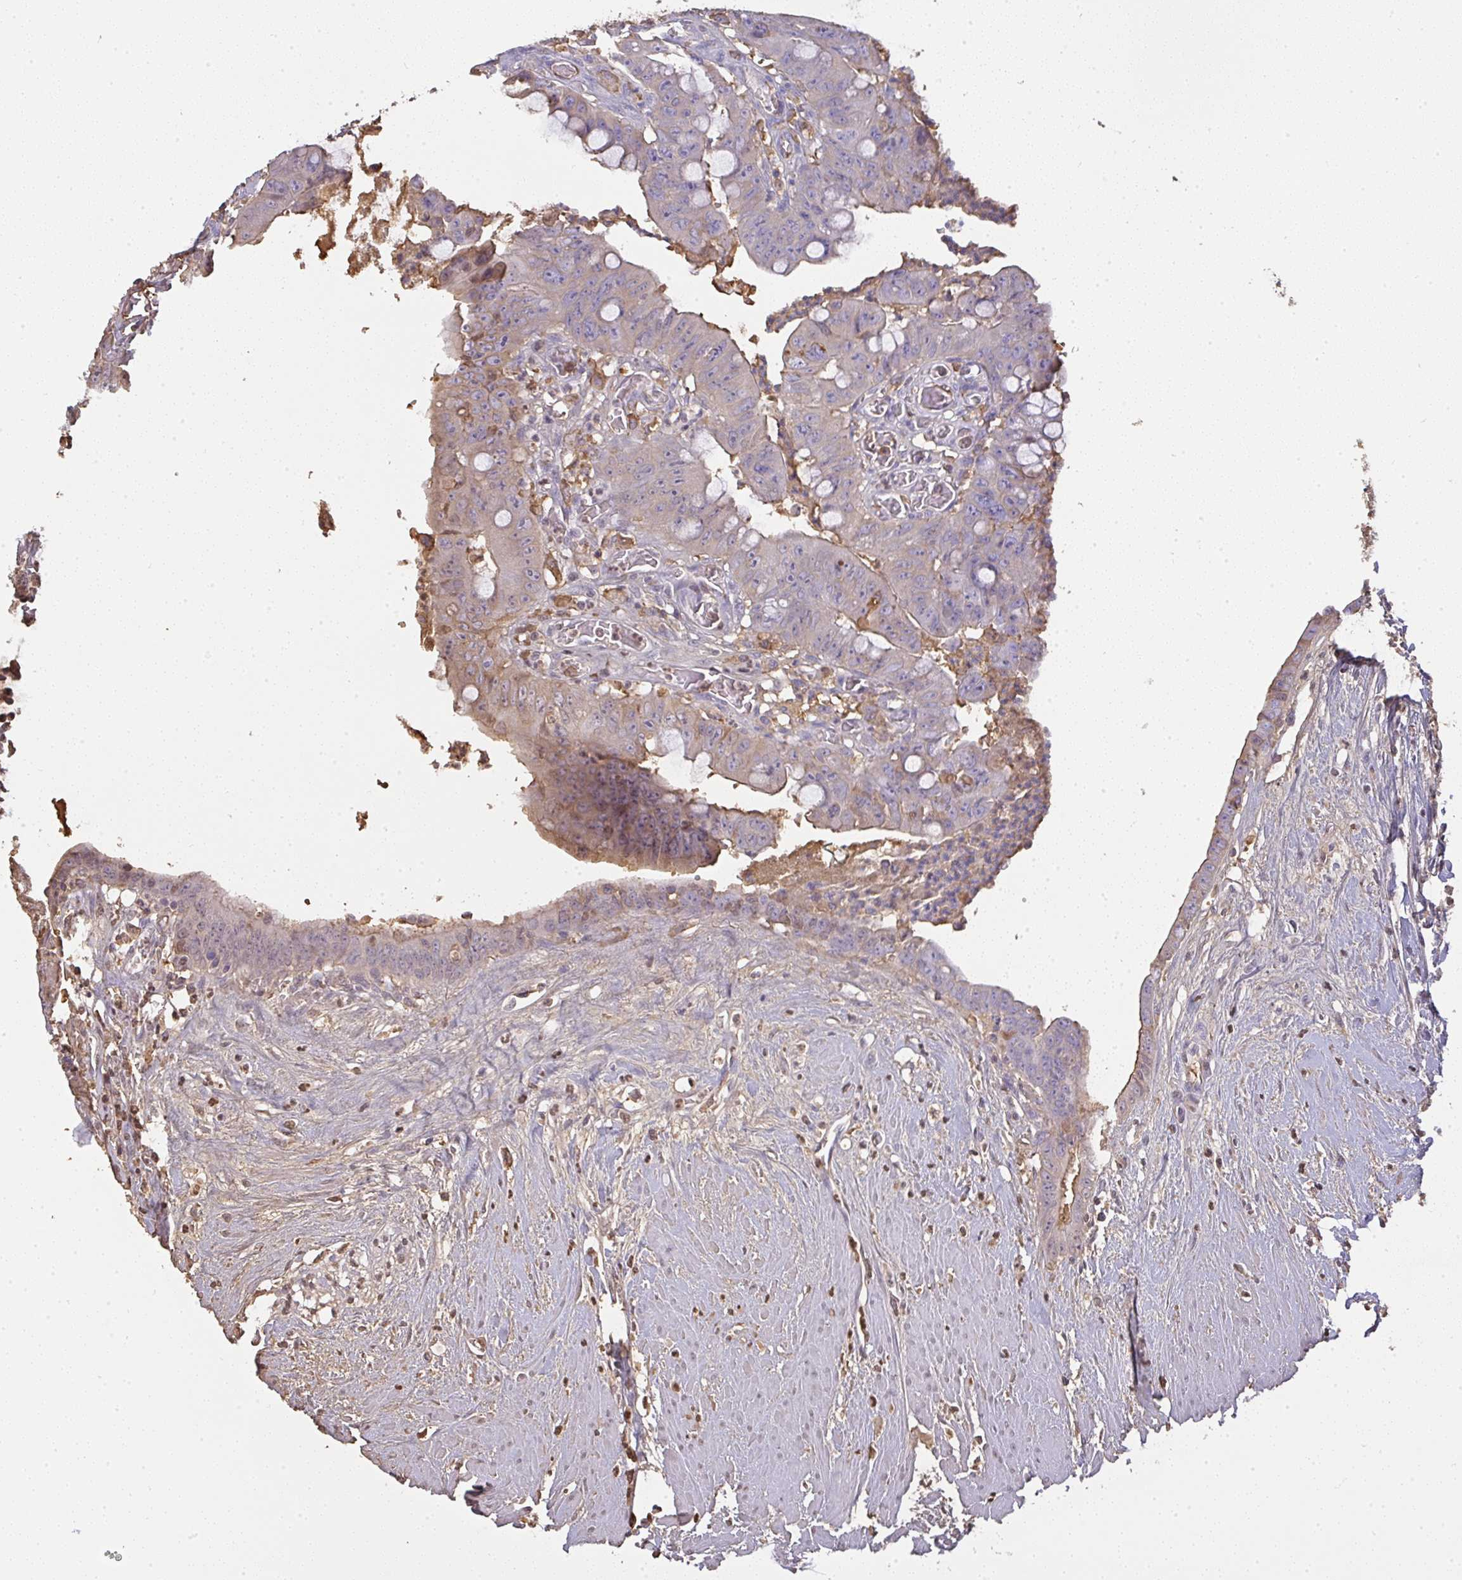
{"staining": {"intensity": "weak", "quantity": "<25%", "location": "cytoplasmic/membranous"}, "tissue": "colorectal cancer", "cell_type": "Tumor cells", "image_type": "cancer", "snomed": [{"axis": "morphology", "description": "Adenocarcinoma, NOS"}, {"axis": "topography", "description": "Rectum"}], "caption": "Tumor cells are negative for brown protein staining in colorectal cancer.", "gene": "SMYD5", "patient": {"sex": "male", "age": 78}}